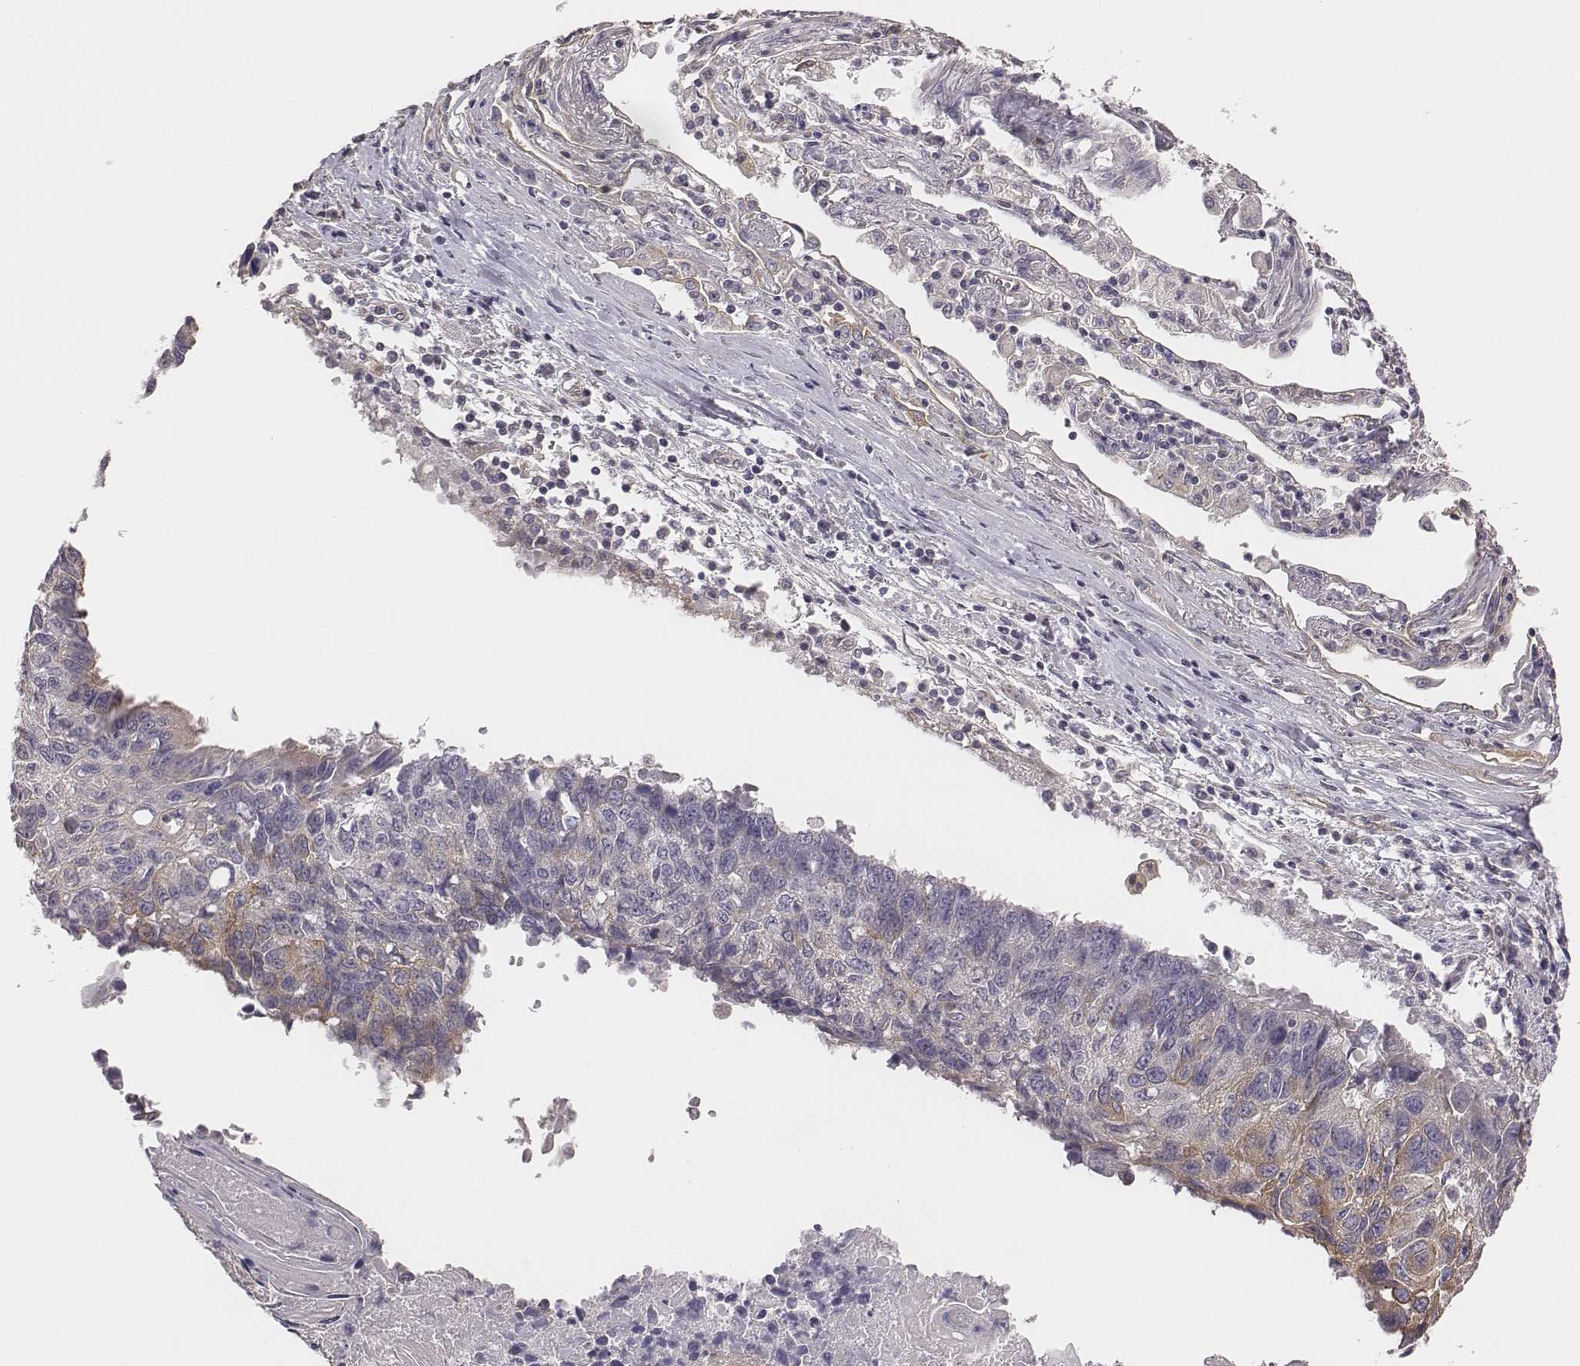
{"staining": {"intensity": "moderate", "quantity": "<25%", "location": "cytoplasmic/membranous"}, "tissue": "lung cancer", "cell_type": "Tumor cells", "image_type": "cancer", "snomed": [{"axis": "morphology", "description": "Squamous cell carcinoma, NOS"}, {"axis": "topography", "description": "Lung"}], "caption": "Squamous cell carcinoma (lung) stained with a brown dye shows moderate cytoplasmic/membranous positive positivity in approximately <25% of tumor cells.", "gene": "SCARF1", "patient": {"sex": "male", "age": 73}}